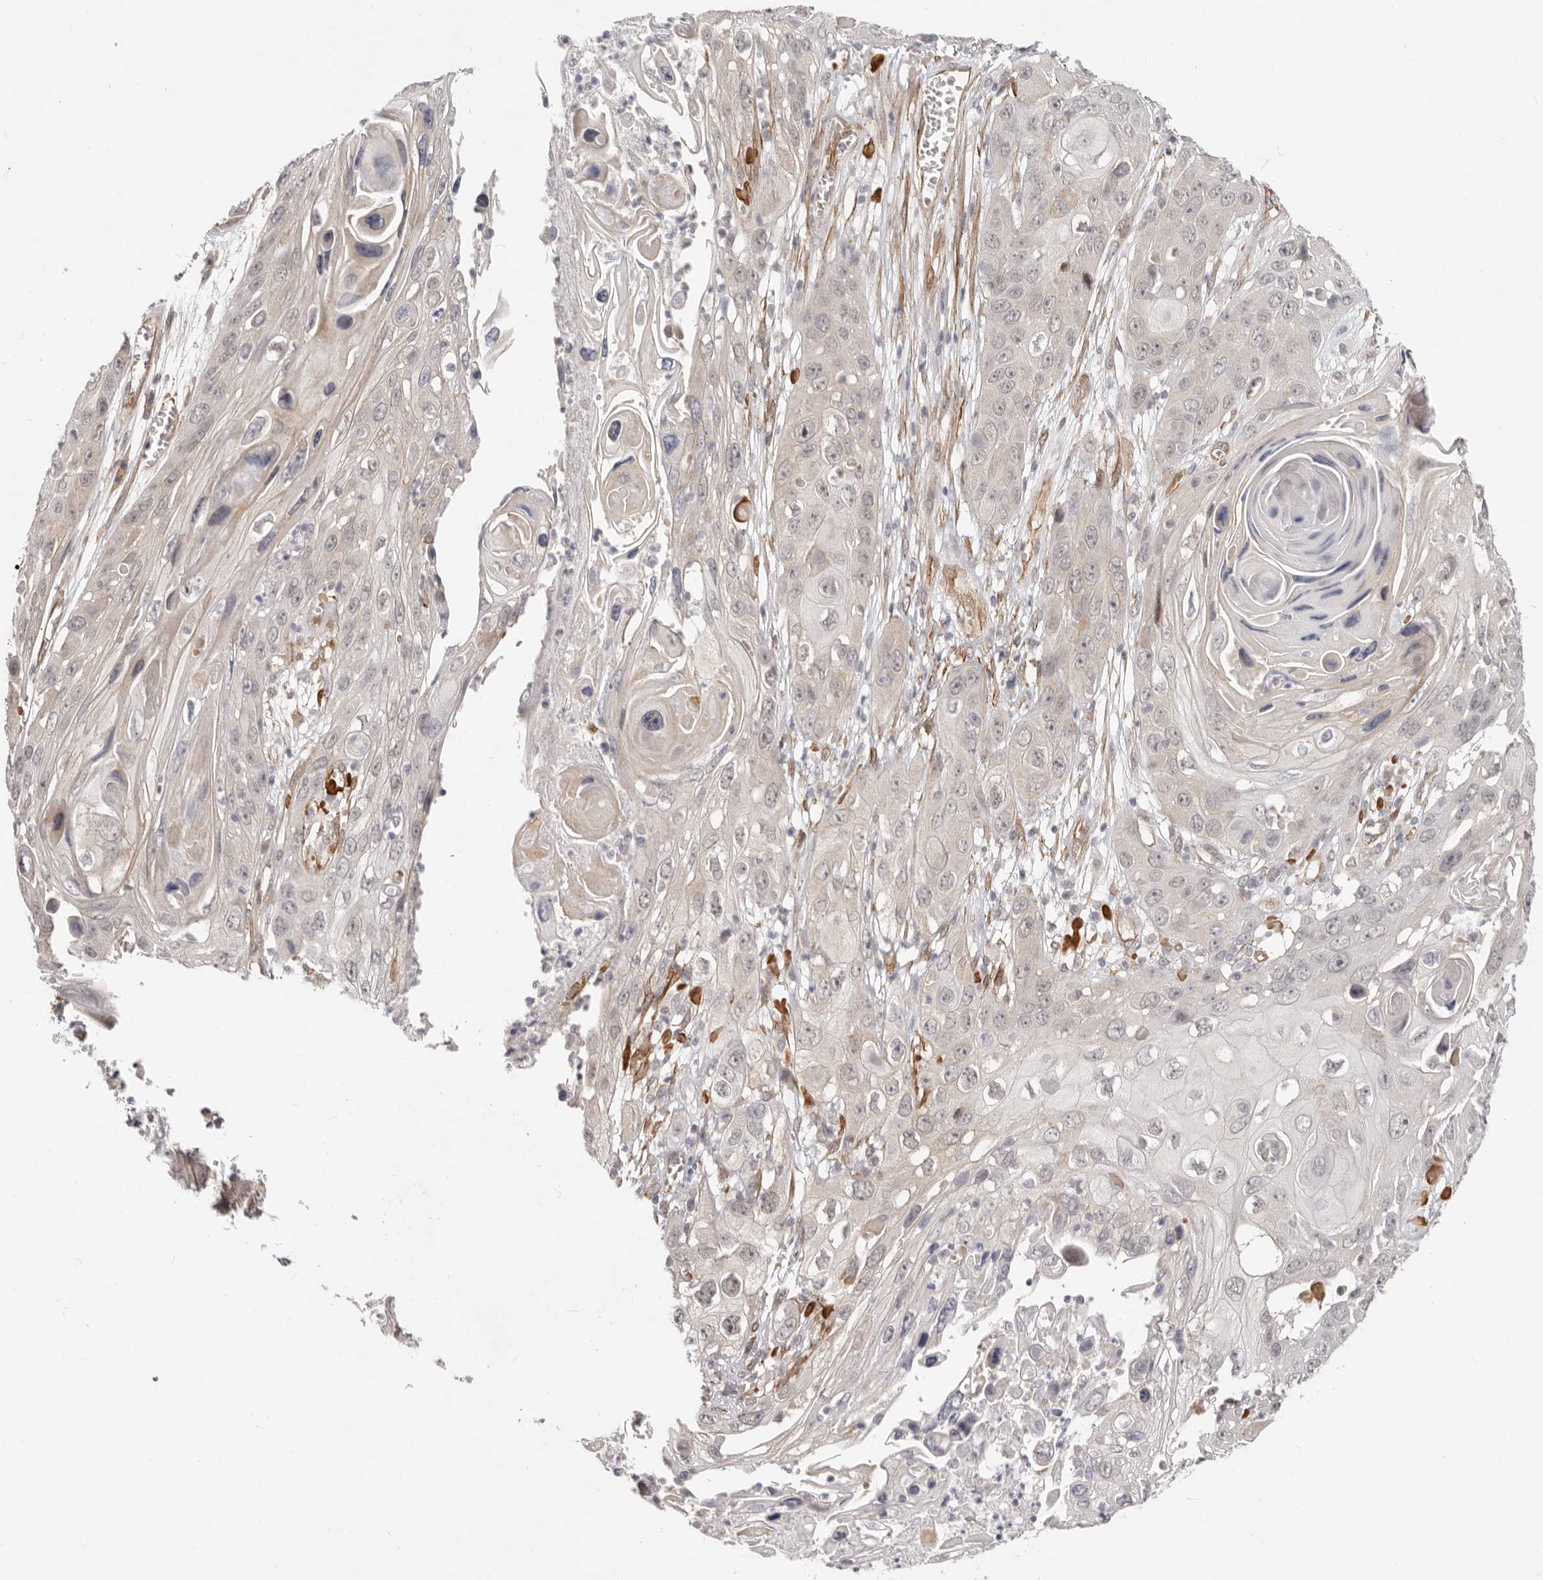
{"staining": {"intensity": "weak", "quantity": "<25%", "location": "cytoplasmic/membranous"}, "tissue": "skin cancer", "cell_type": "Tumor cells", "image_type": "cancer", "snomed": [{"axis": "morphology", "description": "Squamous cell carcinoma, NOS"}, {"axis": "topography", "description": "Skin"}], "caption": "A histopathology image of skin squamous cell carcinoma stained for a protein displays no brown staining in tumor cells. (DAB immunohistochemistry (IHC) with hematoxylin counter stain).", "gene": "SZT2", "patient": {"sex": "male", "age": 55}}